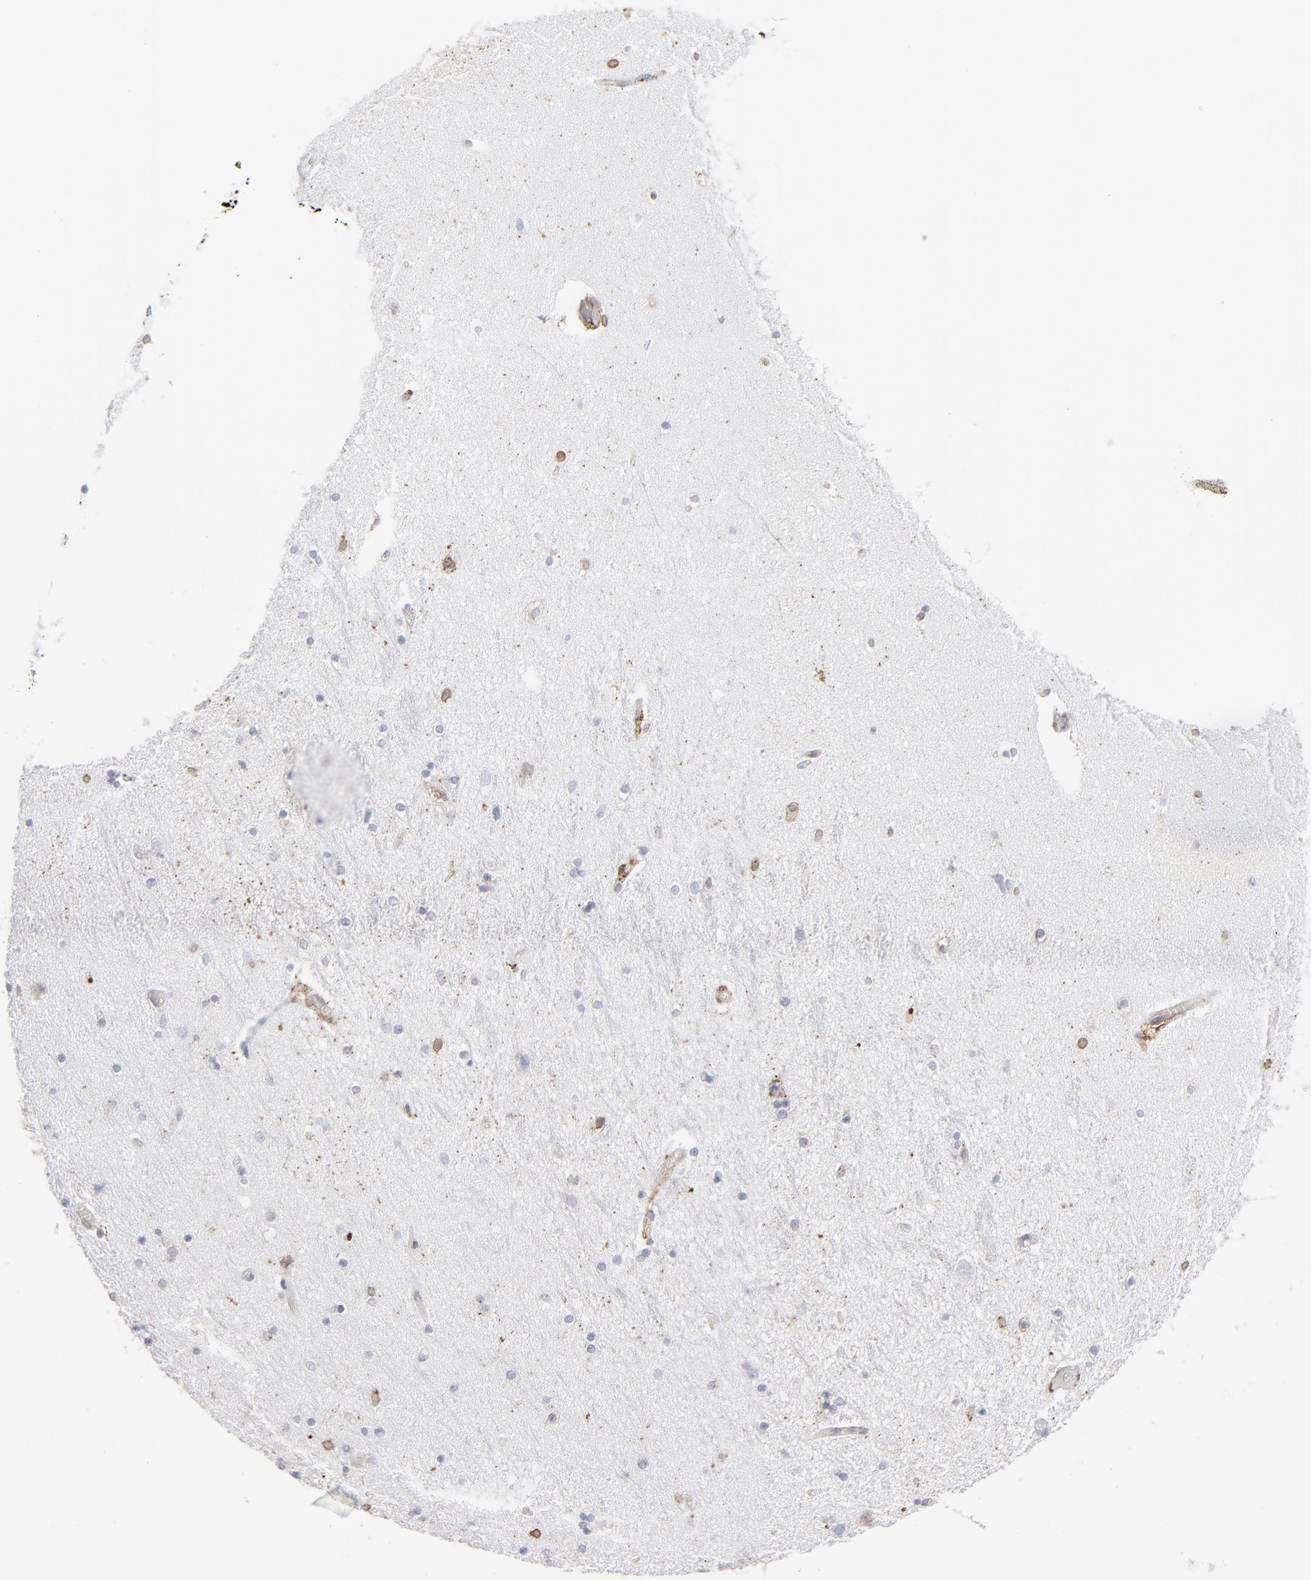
{"staining": {"intensity": "weak", "quantity": "25%-75%", "location": "cytoplasmic/membranous"}, "tissue": "hippocampus", "cell_type": "Glial cells", "image_type": "normal", "snomed": [{"axis": "morphology", "description": "Normal tissue, NOS"}, {"axis": "topography", "description": "Hippocampus"}], "caption": "Immunohistochemical staining of unremarkable hippocampus exhibits weak cytoplasmic/membranous protein staining in about 25%-75% of glial cells.", "gene": "ANXA5", "patient": {"sex": "female", "age": 54}}